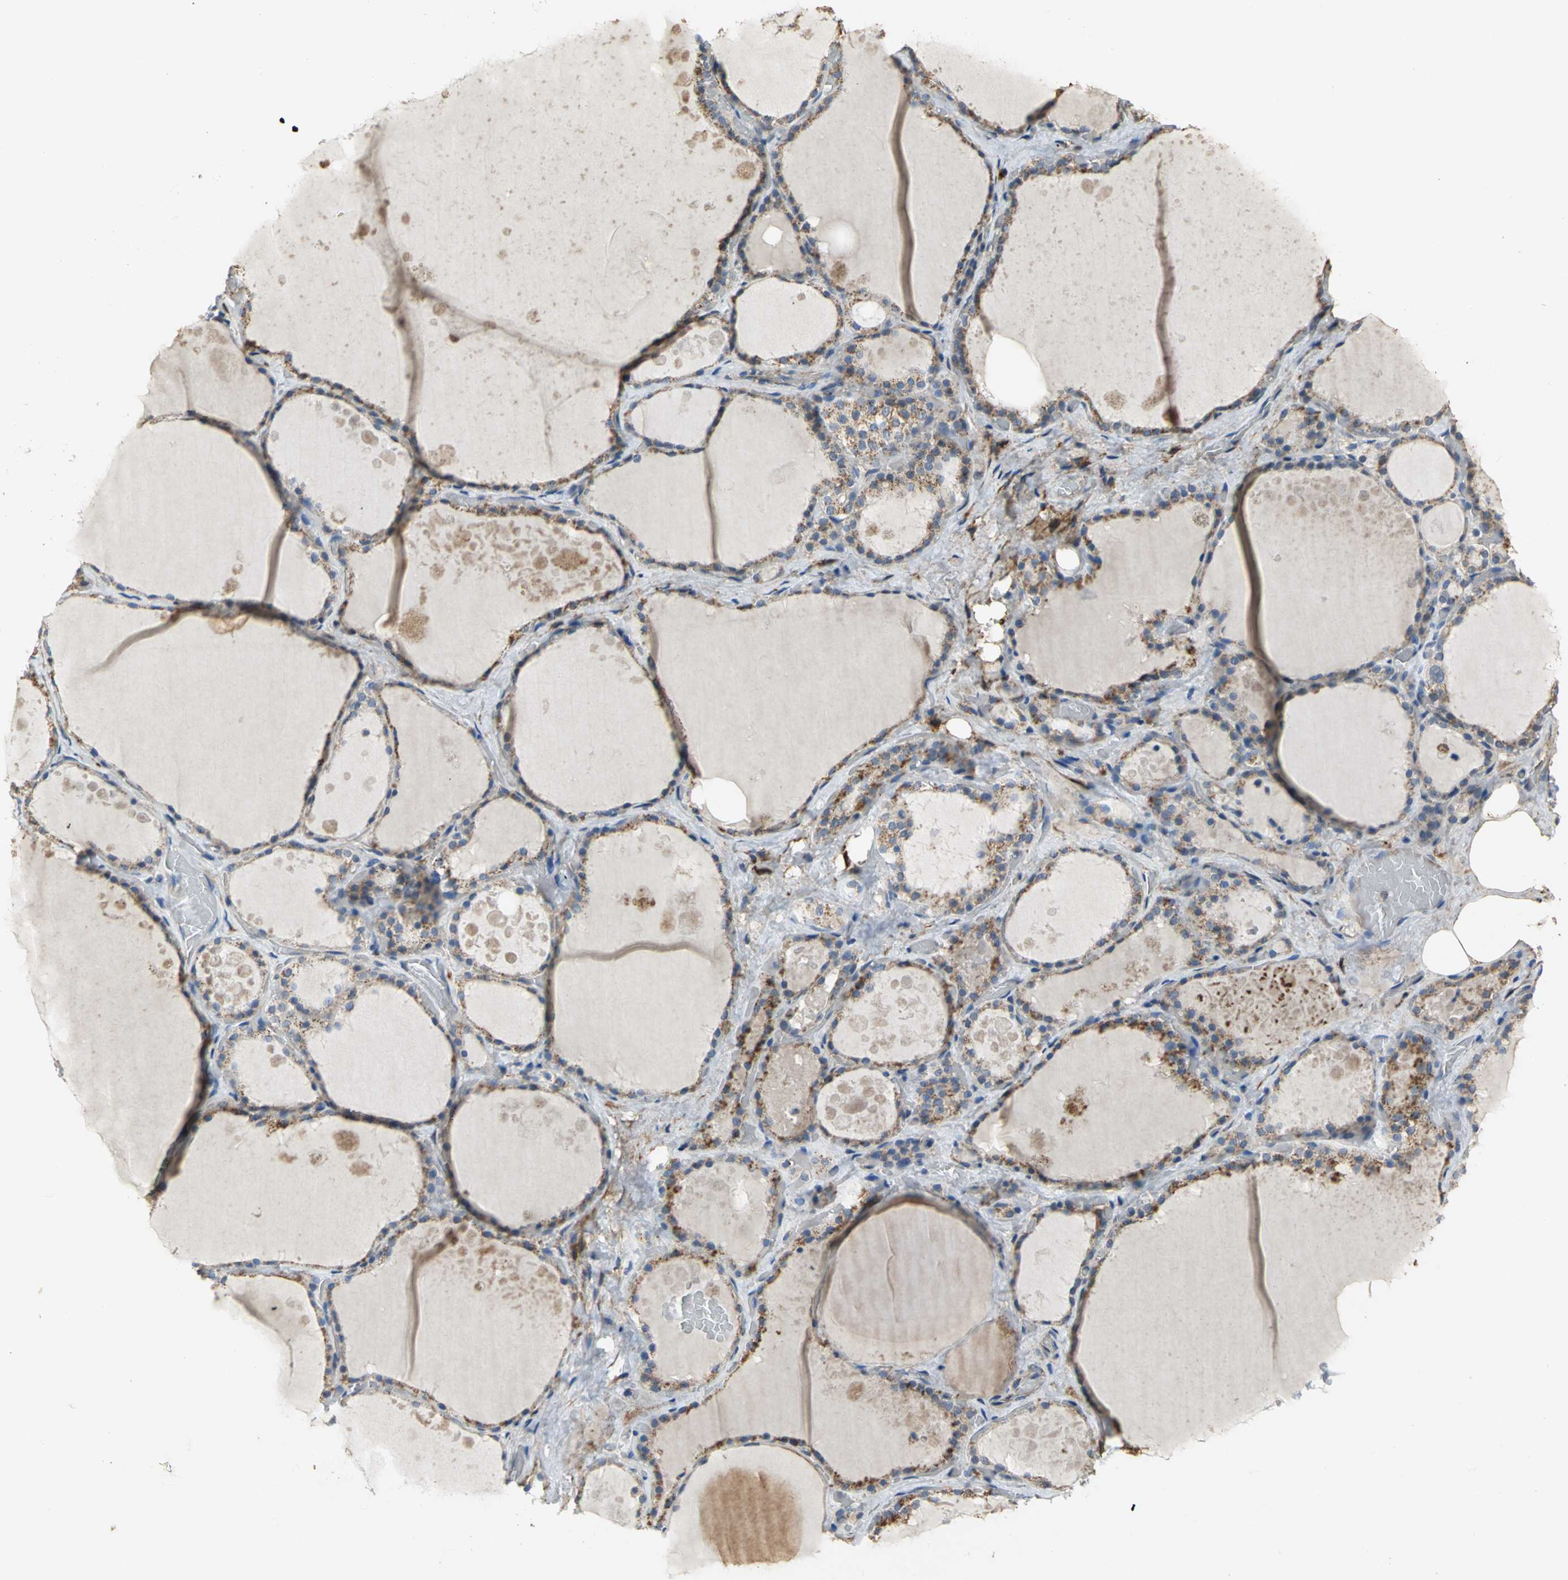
{"staining": {"intensity": "moderate", "quantity": ">75%", "location": "cytoplasmic/membranous"}, "tissue": "thyroid gland", "cell_type": "Glandular cells", "image_type": "normal", "snomed": [{"axis": "morphology", "description": "Normal tissue, NOS"}, {"axis": "topography", "description": "Thyroid gland"}], "caption": "High-power microscopy captured an immunohistochemistry (IHC) photomicrograph of normal thyroid gland, revealing moderate cytoplasmic/membranous expression in about >75% of glandular cells.", "gene": "NDUFB5", "patient": {"sex": "male", "age": 61}}